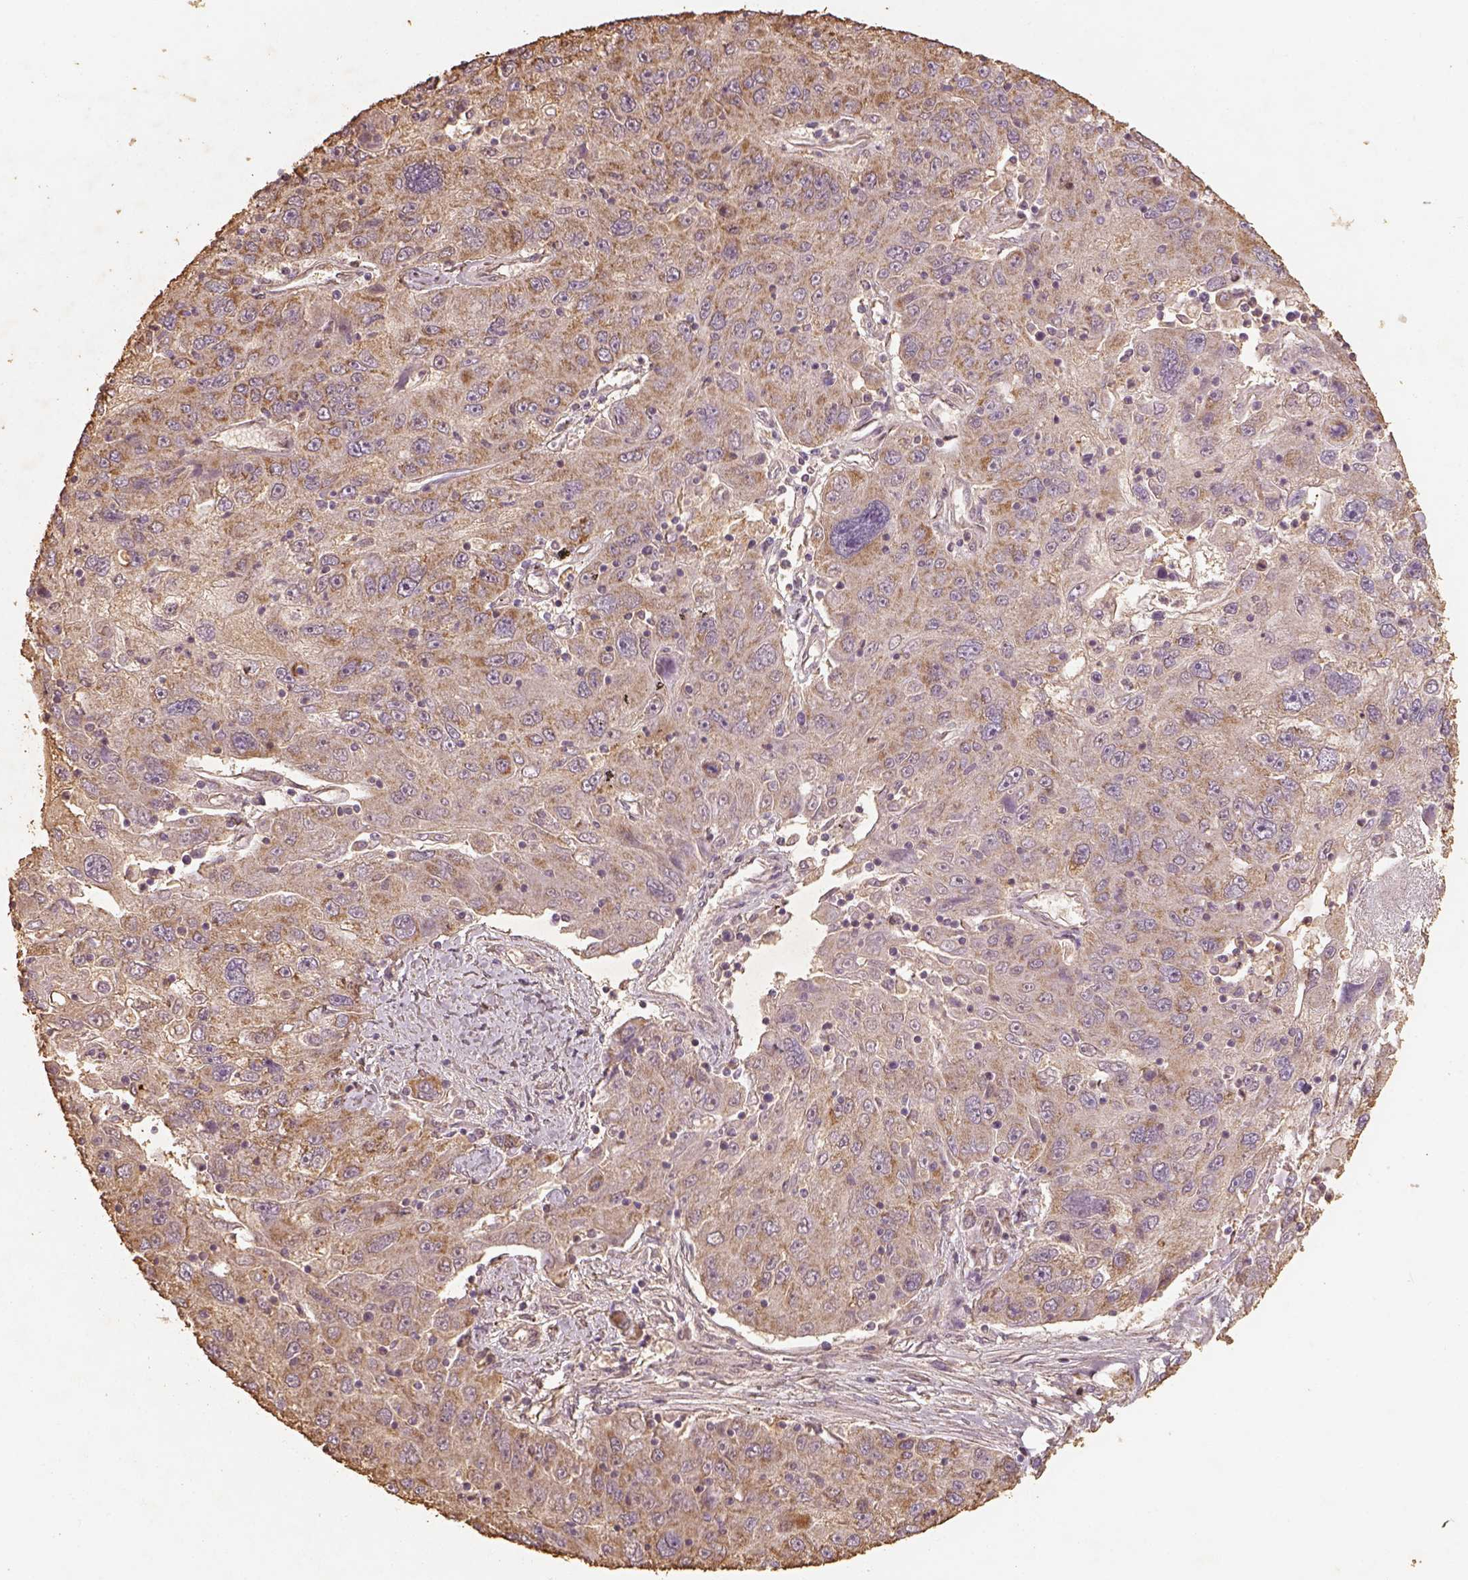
{"staining": {"intensity": "moderate", "quantity": ">75%", "location": "cytoplasmic/membranous"}, "tissue": "stomach cancer", "cell_type": "Tumor cells", "image_type": "cancer", "snomed": [{"axis": "morphology", "description": "Adenocarcinoma, NOS"}, {"axis": "topography", "description": "Stomach"}], "caption": "A high-resolution micrograph shows immunohistochemistry staining of stomach cancer (adenocarcinoma), which reveals moderate cytoplasmic/membranous positivity in approximately >75% of tumor cells.", "gene": "AP2B1", "patient": {"sex": "male", "age": 56}}